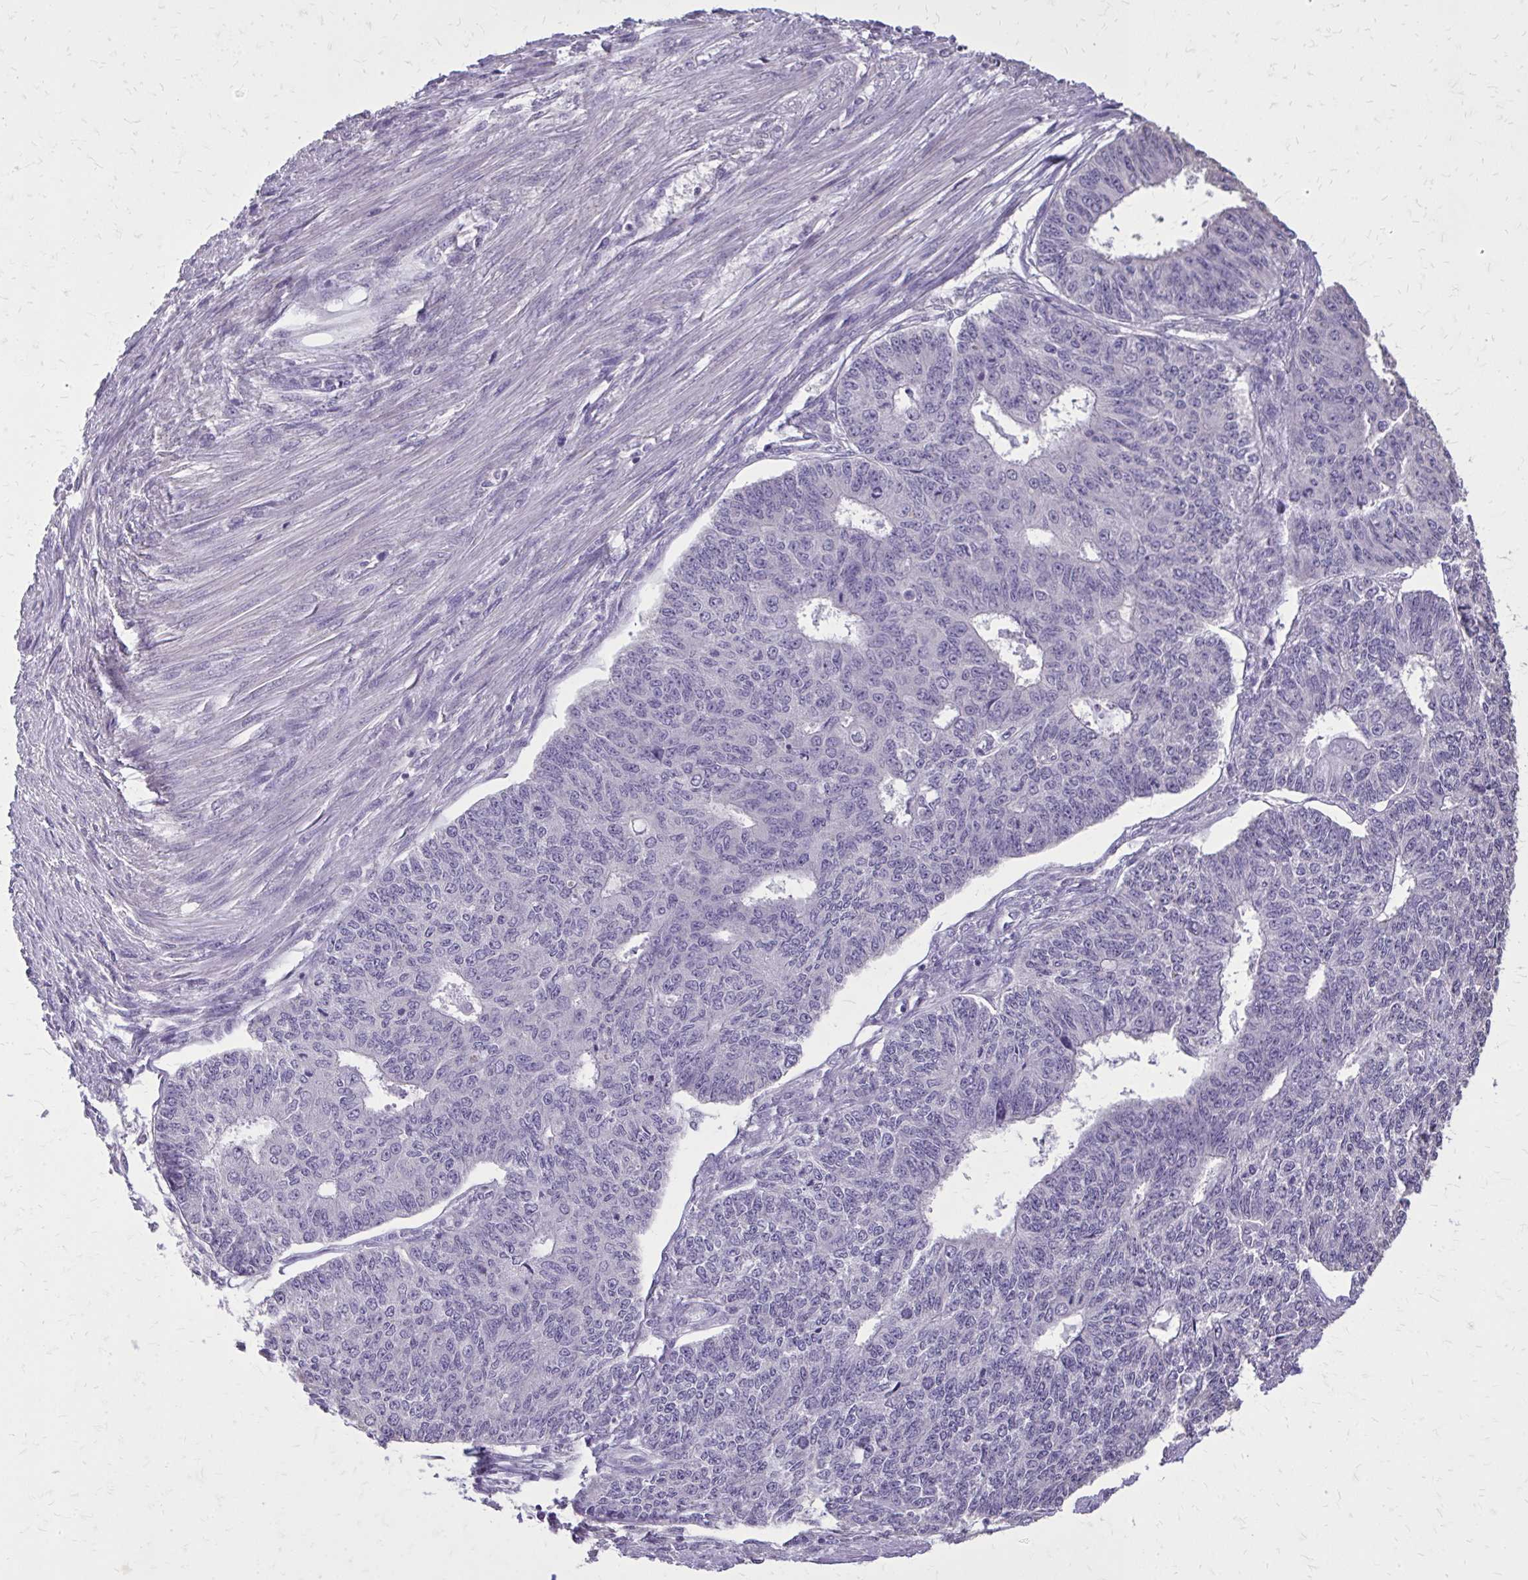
{"staining": {"intensity": "negative", "quantity": "none", "location": "none"}, "tissue": "endometrial cancer", "cell_type": "Tumor cells", "image_type": "cancer", "snomed": [{"axis": "morphology", "description": "Adenocarcinoma, NOS"}, {"axis": "topography", "description": "Endometrium"}], "caption": "Tumor cells show no significant protein expression in endometrial cancer. (DAB (3,3'-diaminobenzidine) IHC with hematoxylin counter stain).", "gene": "AKAP5", "patient": {"sex": "female", "age": 32}}